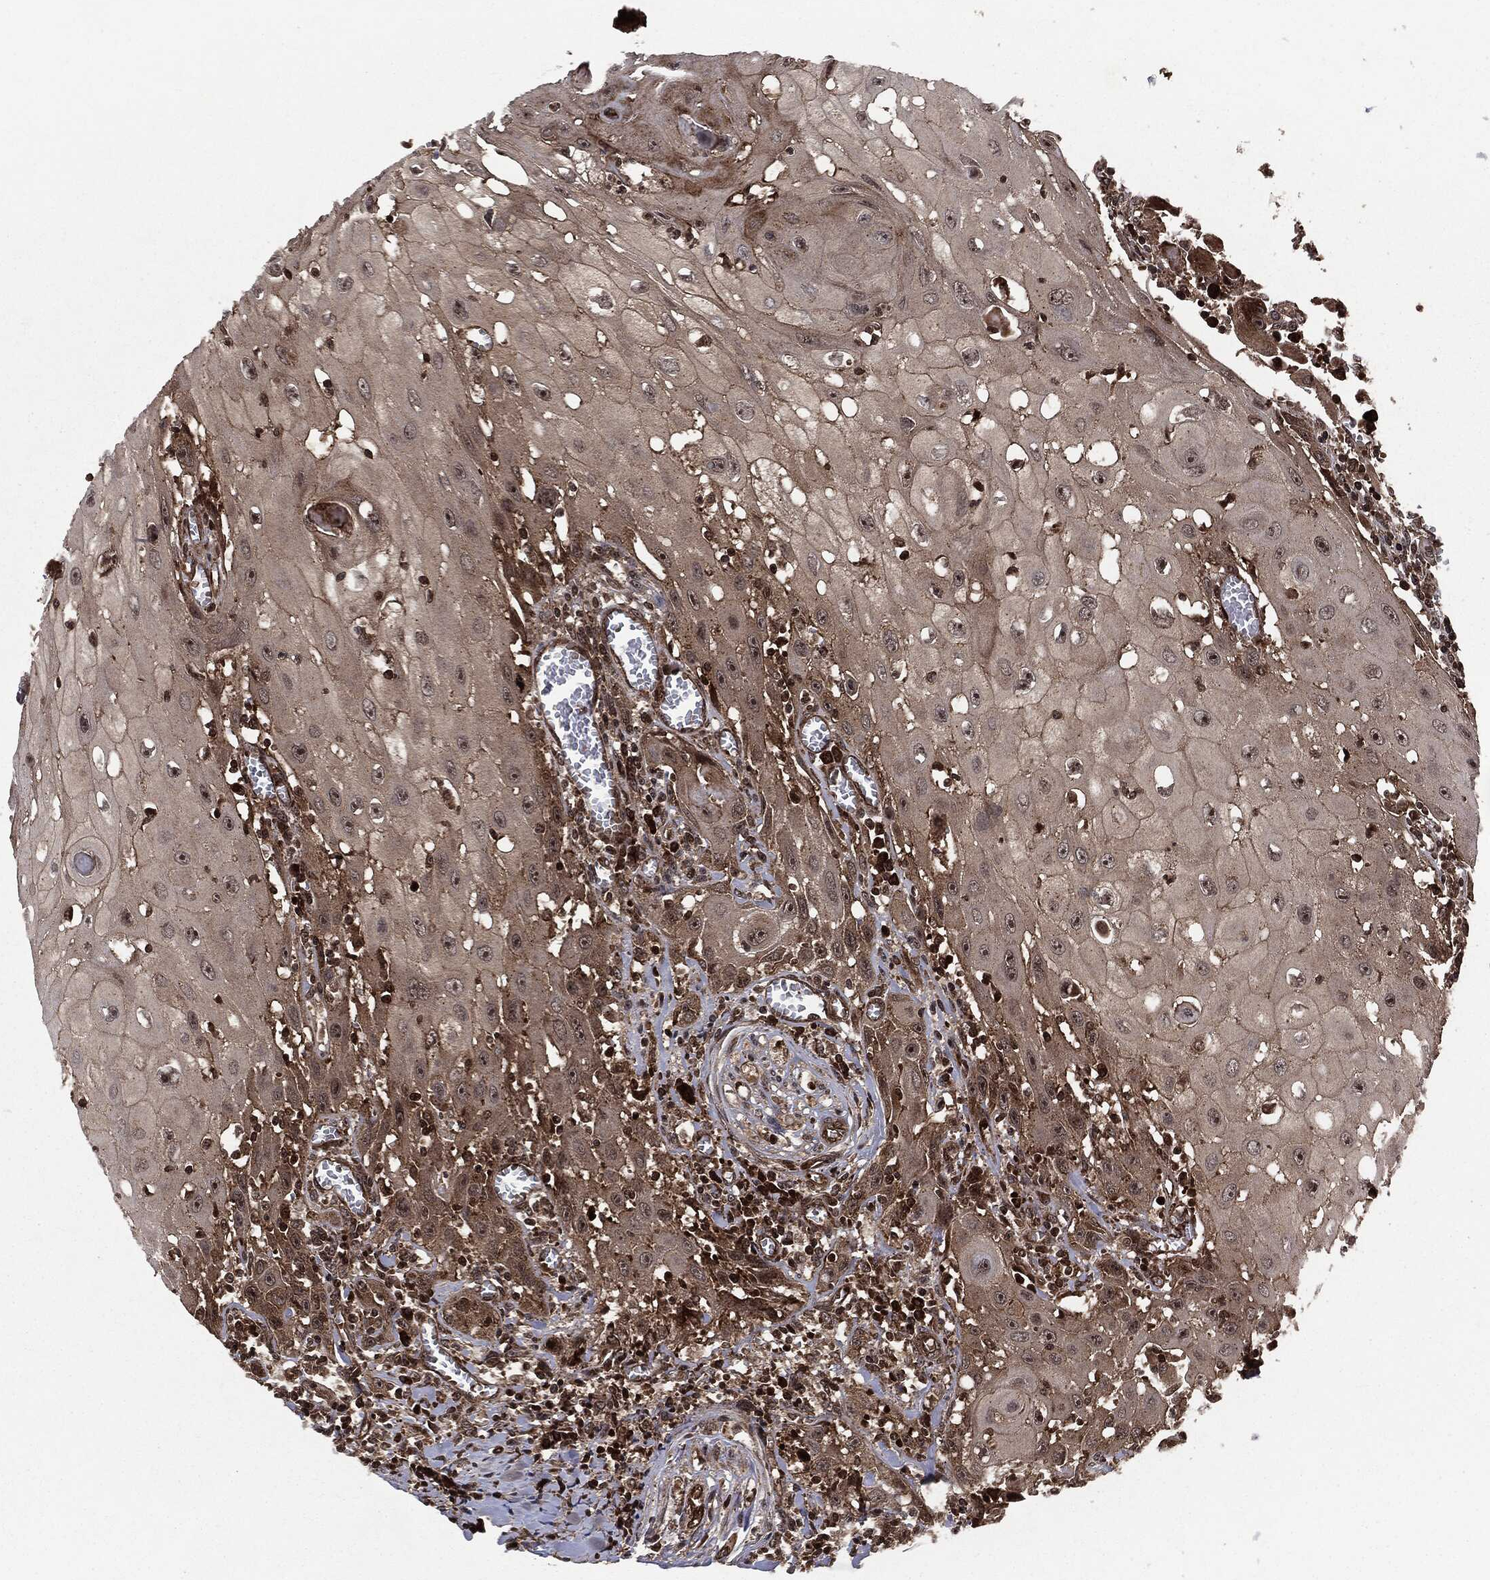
{"staining": {"intensity": "moderate", "quantity": ">75%", "location": "cytoplasmic/membranous"}, "tissue": "head and neck cancer", "cell_type": "Tumor cells", "image_type": "cancer", "snomed": [{"axis": "morphology", "description": "Normal tissue, NOS"}, {"axis": "morphology", "description": "Squamous cell carcinoma, NOS"}, {"axis": "topography", "description": "Oral tissue"}, {"axis": "topography", "description": "Head-Neck"}], "caption": "Protein expression analysis of head and neck cancer (squamous cell carcinoma) demonstrates moderate cytoplasmic/membranous staining in approximately >75% of tumor cells. (Stains: DAB (3,3'-diaminobenzidine) in brown, nuclei in blue, Microscopy: brightfield microscopy at high magnification).", "gene": "CARD6", "patient": {"sex": "male", "age": 71}}